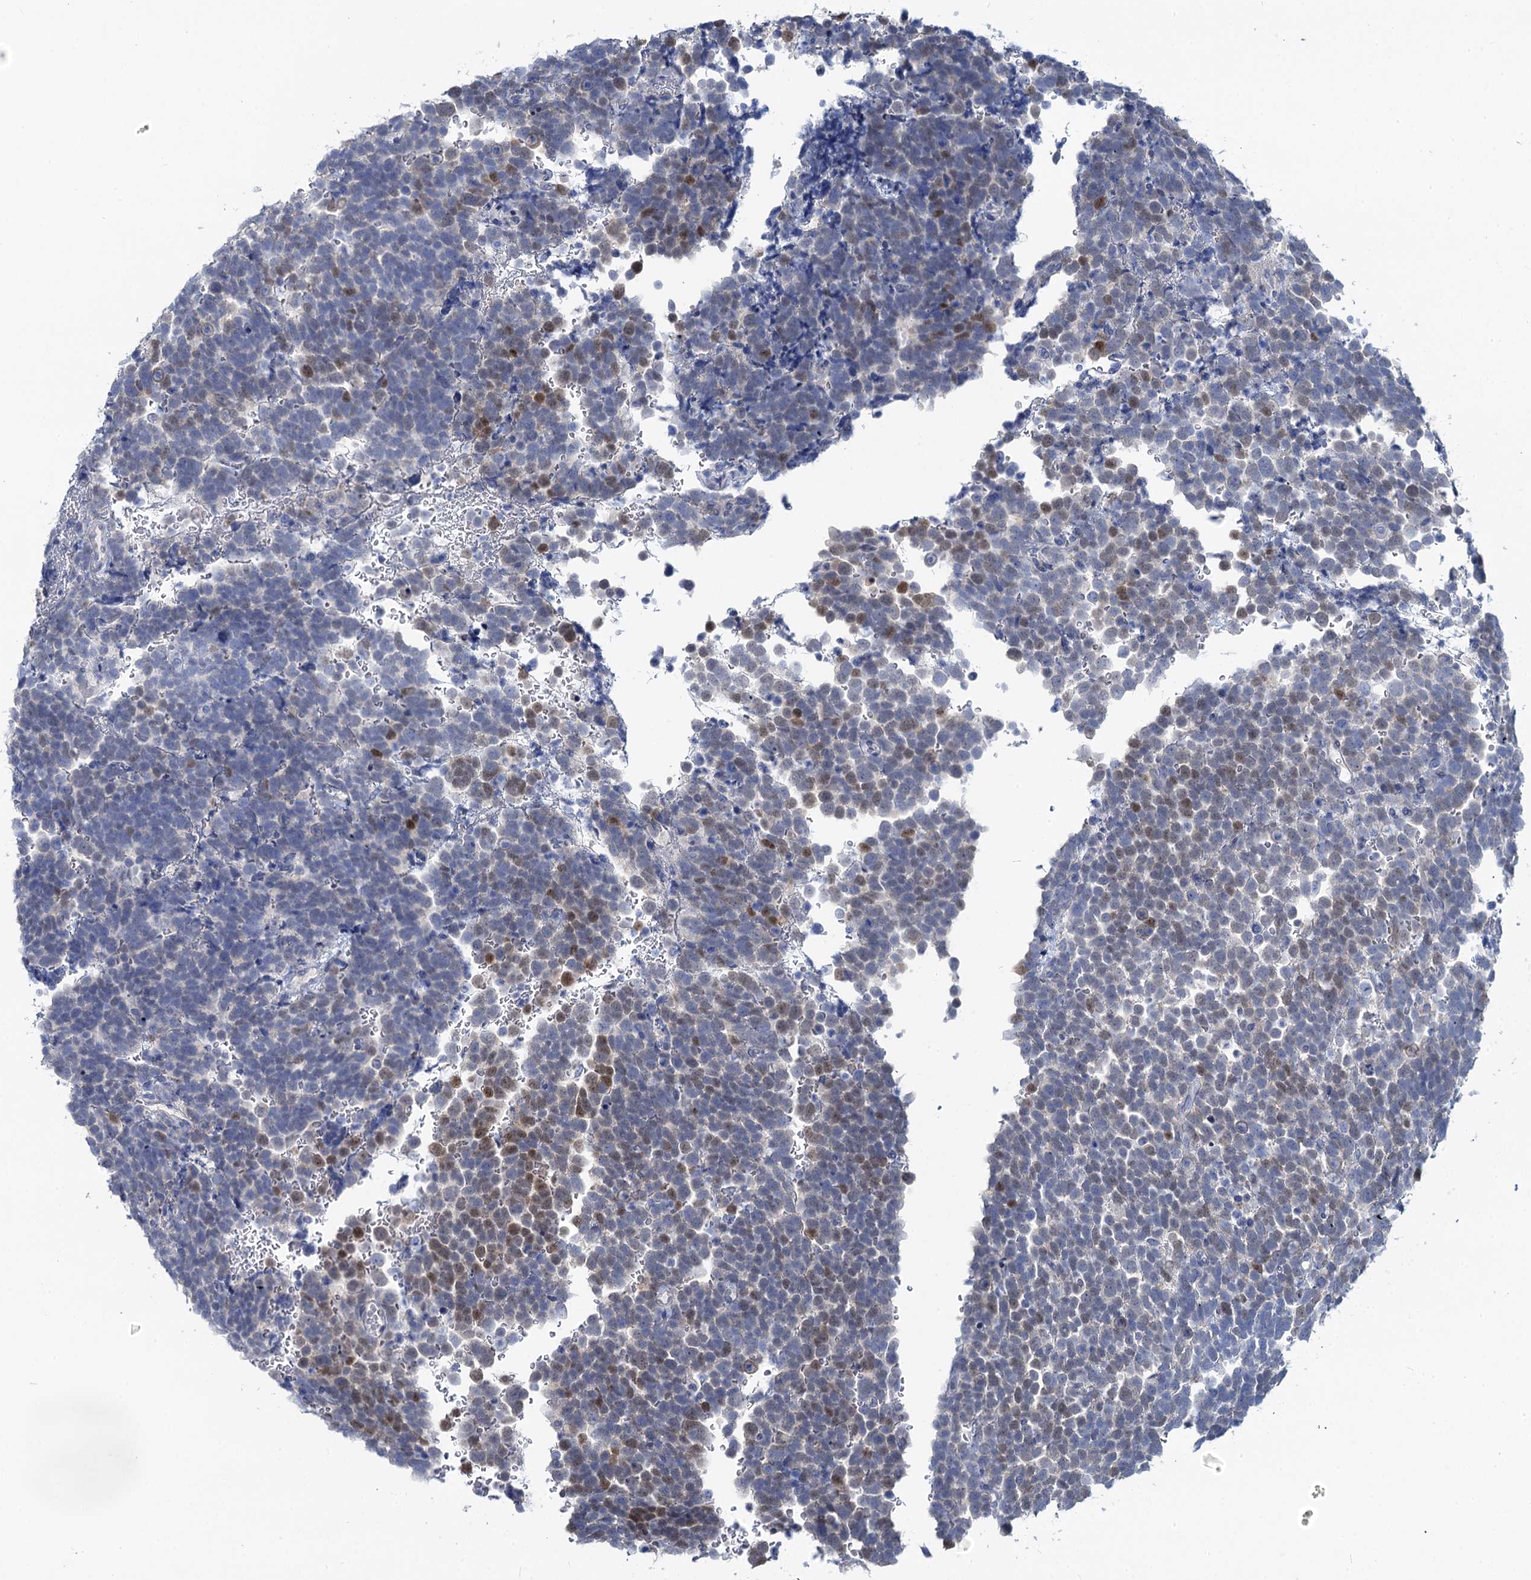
{"staining": {"intensity": "moderate", "quantity": "<25%", "location": "nuclear"}, "tissue": "urothelial cancer", "cell_type": "Tumor cells", "image_type": "cancer", "snomed": [{"axis": "morphology", "description": "Urothelial carcinoma, High grade"}, {"axis": "topography", "description": "Urinary bladder"}], "caption": "Immunohistochemical staining of human urothelial cancer shows low levels of moderate nuclear positivity in approximately <25% of tumor cells.", "gene": "TOX3", "patient": {"sex": "female", "age": 82}}